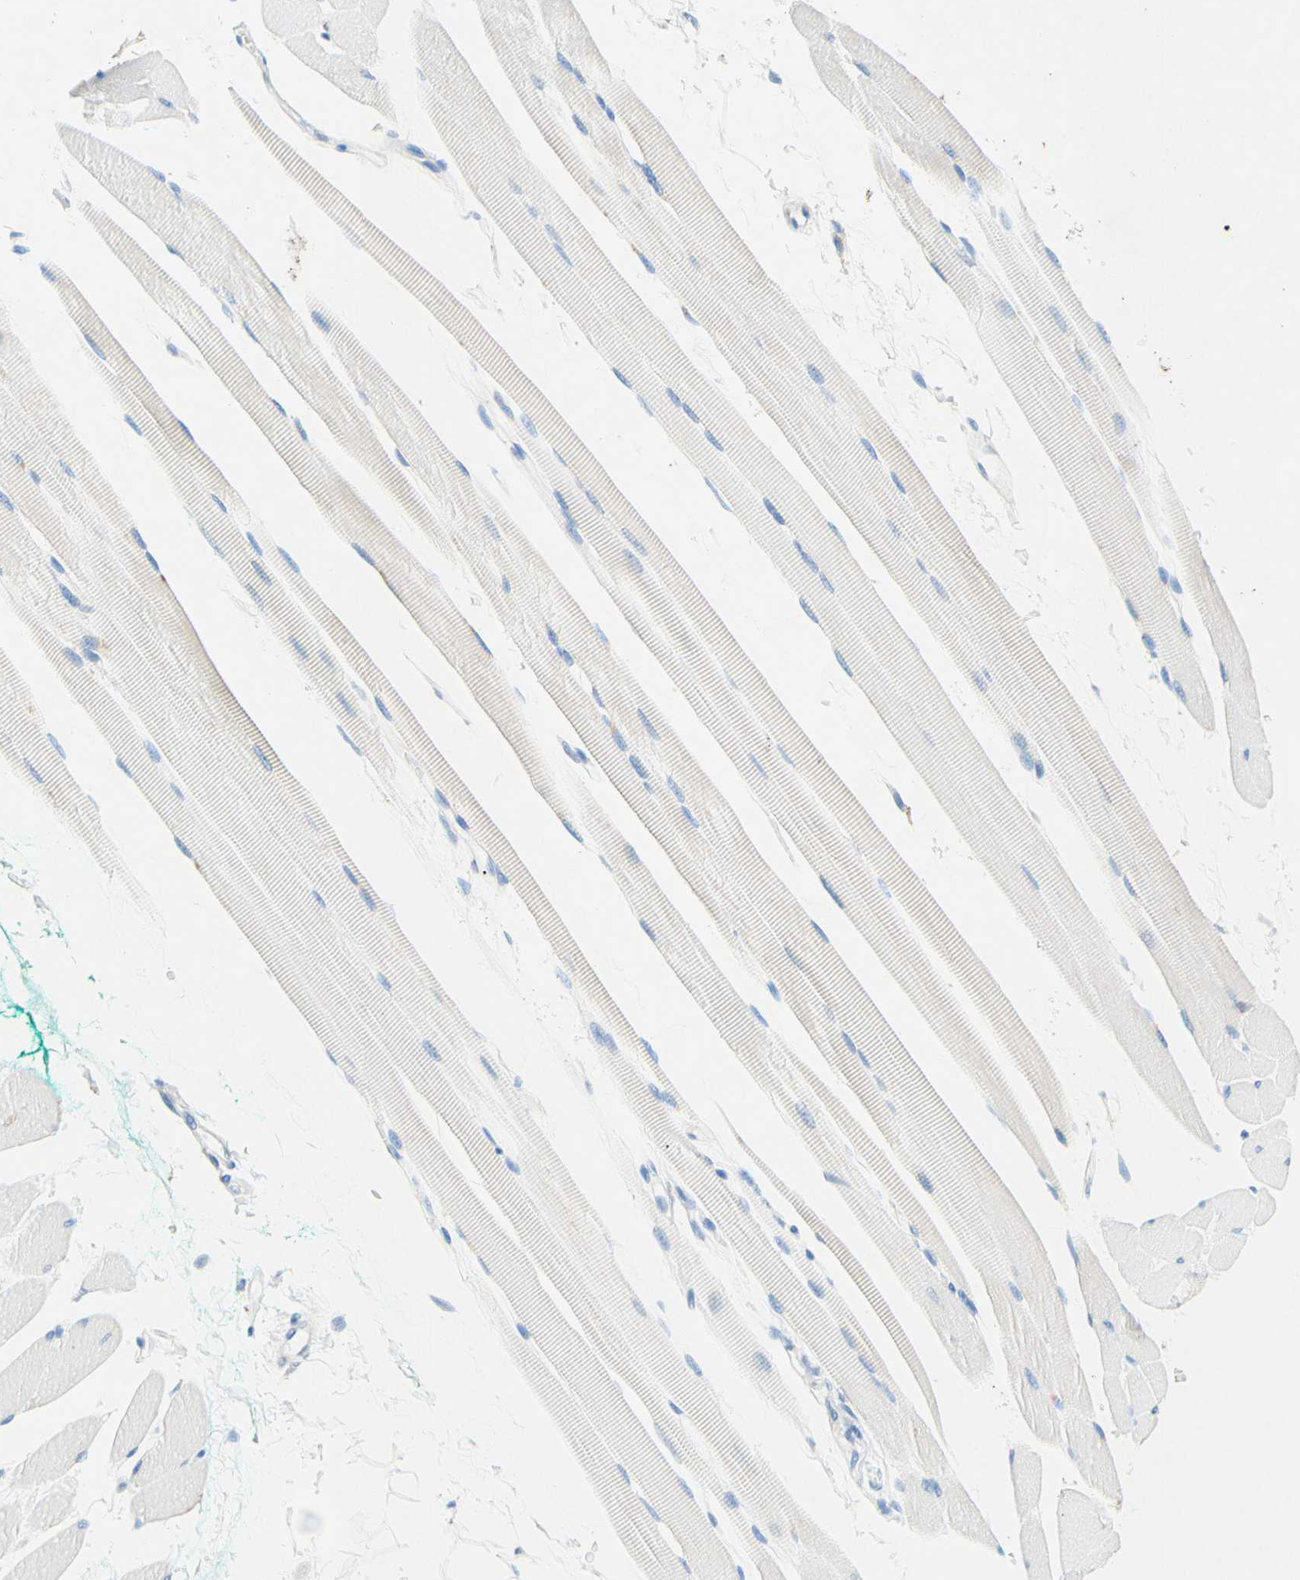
{"staining": {"intensity": "negative", "quantity": "none", "location": "none"}, "tissue": "skeletal muscle", "cell_type": "Myocytes", "image_type": "normal", "snomed": [{"axis": "morphology", "description": "Normal tissue, NOS"}, {"axis": "topography", "description": "Skeletal muscle"}, {"axis": "topography", "description": "Oral tissue"}, {"axis": "topography", "description": "Peripheral nerve tissue"}], "caption": "Immunohistochemistry (IHC) photomicrograph of unremarkable skeletal muscle stained for a protein (brown), which shows no positivity in myocytes.", "gene": "SLC46A1", "patient": {"sex": "female", "age": 84}}